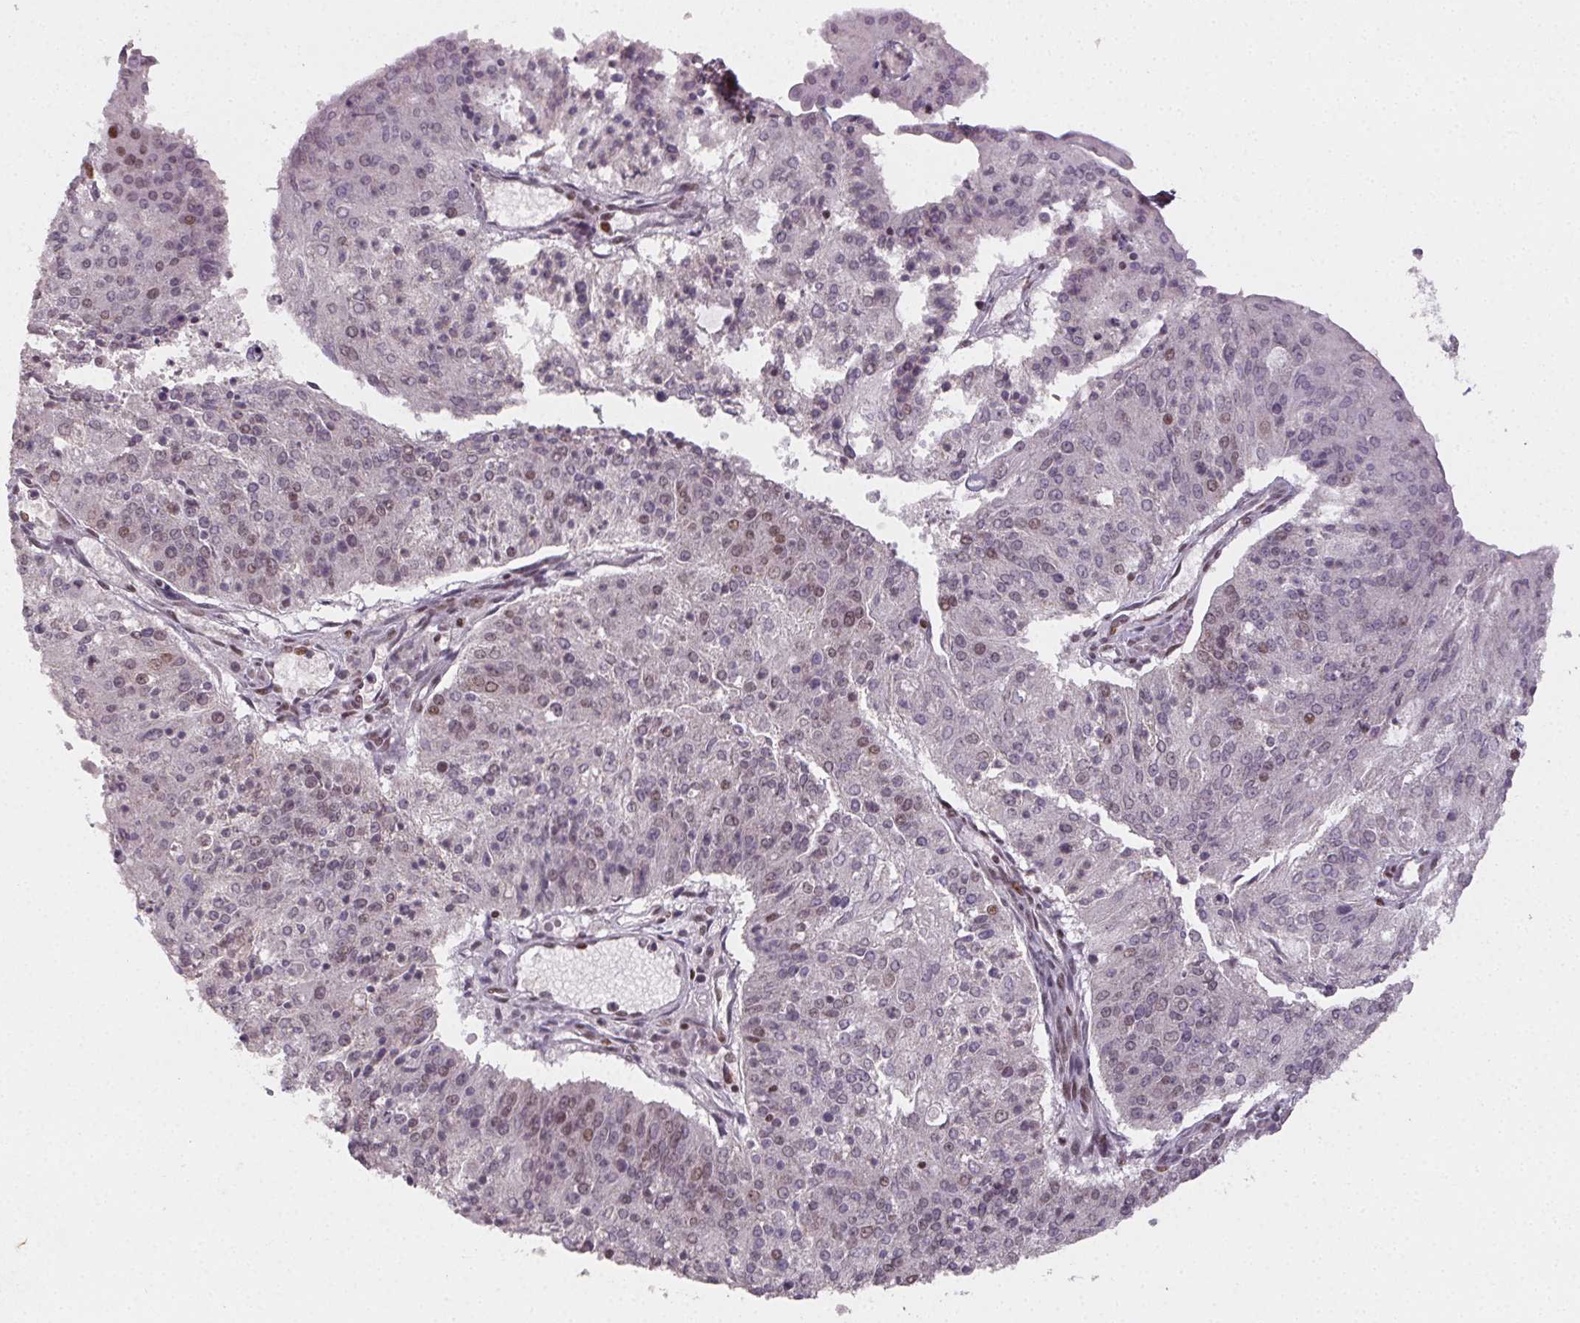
{"staining": {"intensity": "moderate", "quantity": "<25%", "location": "nuclear"}, "tissue": "endometrial cancer", "cell_type": "Tumor cells", "image_type": "cancer", "snomed": [{"axis": "morphology", "description": "Adenocarcinoma, NOS"}, {"axis": "topography", "description": "Endometrium"}], "caption": "Adenocarcinoma (endometrial) tissue shows moderate nuclear expression in approximately <25% of tumor cells", "gene": "KMT2A", "patient": {"sex": "female", "age": 82}}